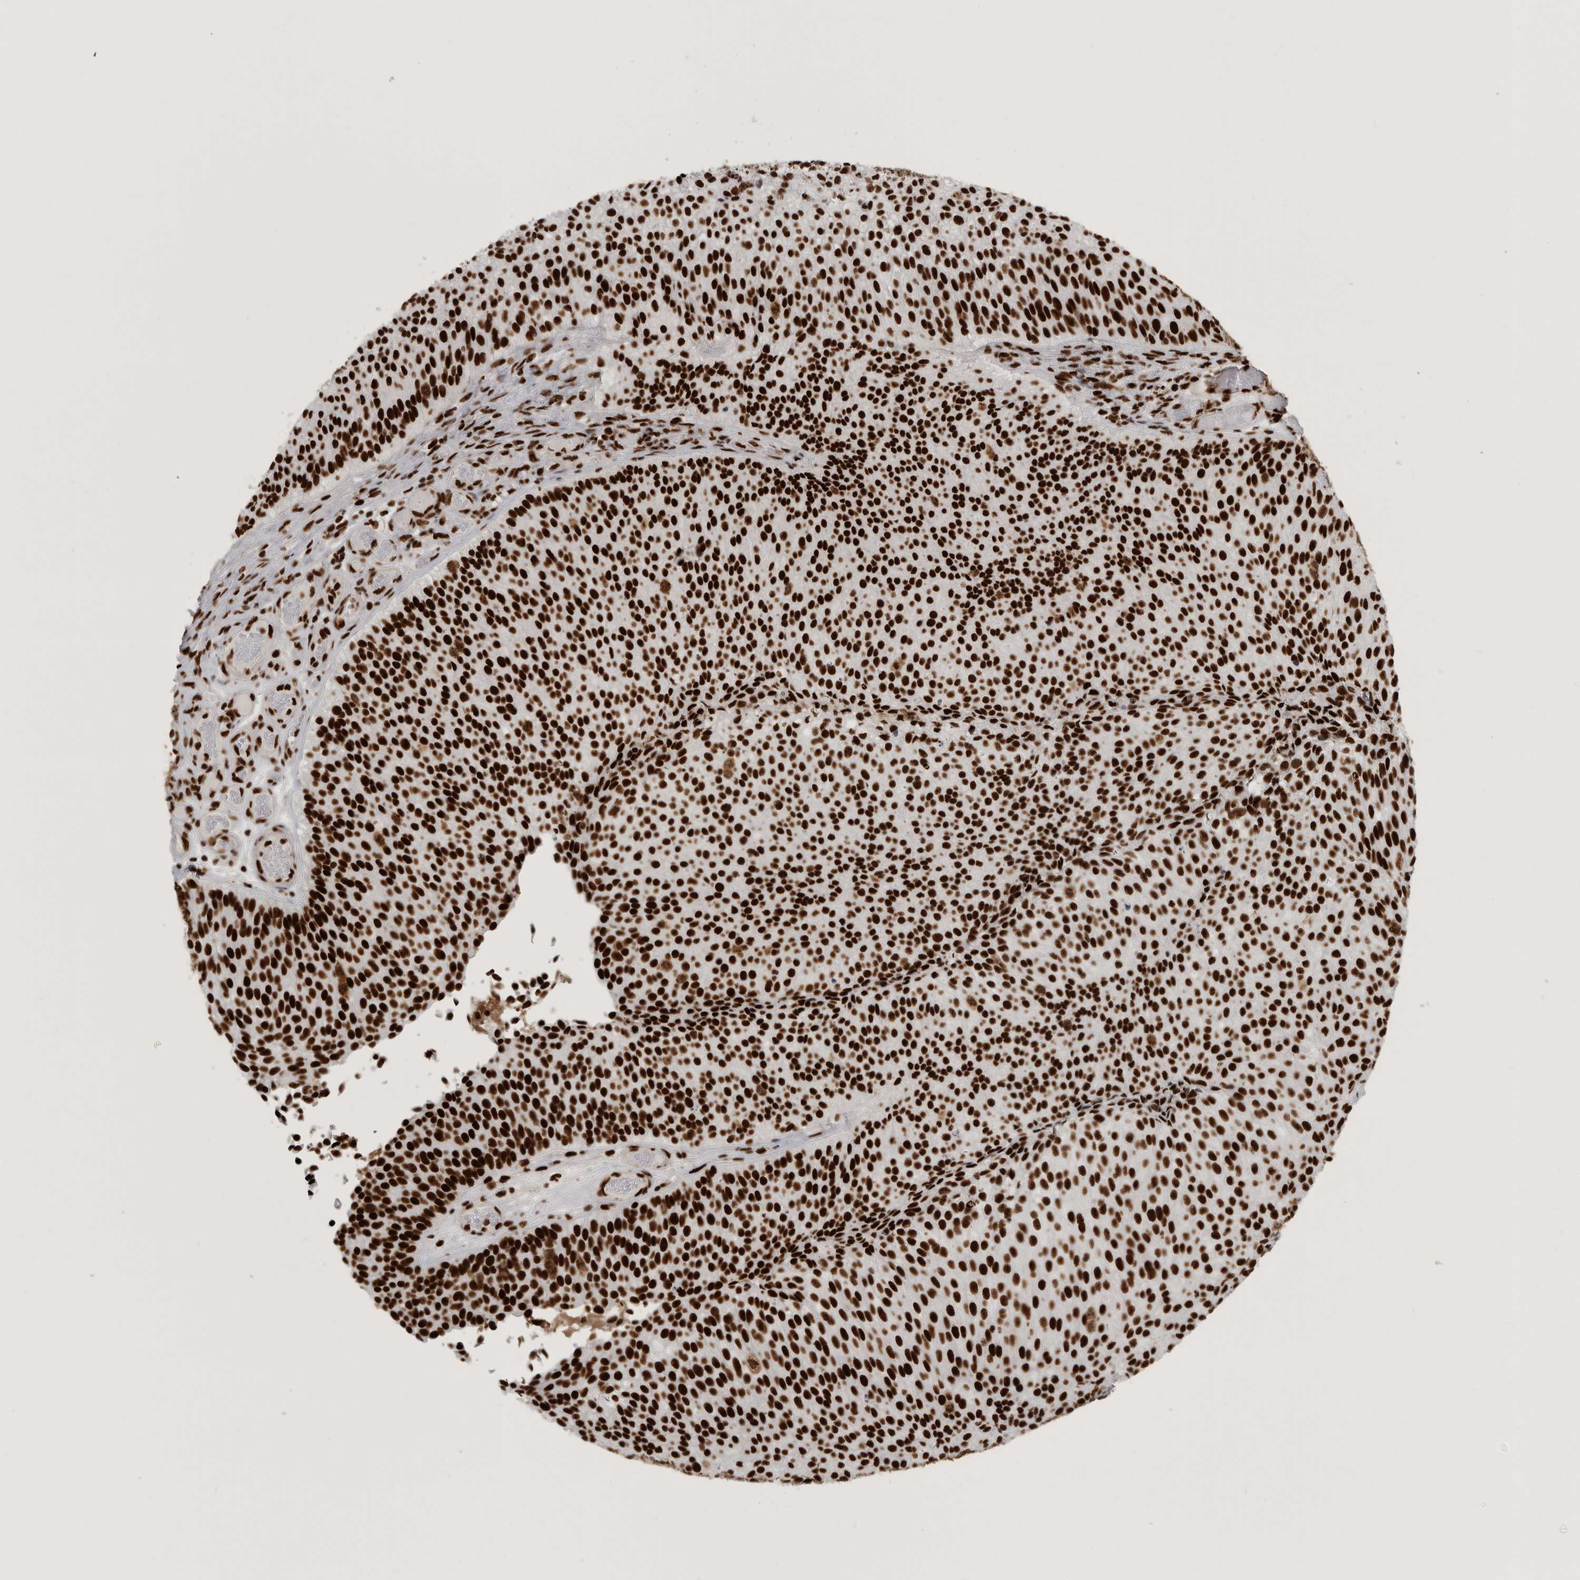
{"staining": {"intensity": "strong", "quantity": ">75%", "location": "nuclear"}, "tissue": "urothelial cancer", "cell_type": "Tumor cells", "image_type": "cancer", "snomed": [{"axis": "morphology", "description": "Urothelial carcinoma, Low grade"}, {"axis": "topography", "description": "Urinary bladder"}], "caption": "Human urothelial carcinoma (low-grade) stained with a protein marker reveals strong staining in tumor cells.", "gene": "BCLAF1", "patient": {"sex": "male", "age": 86}}